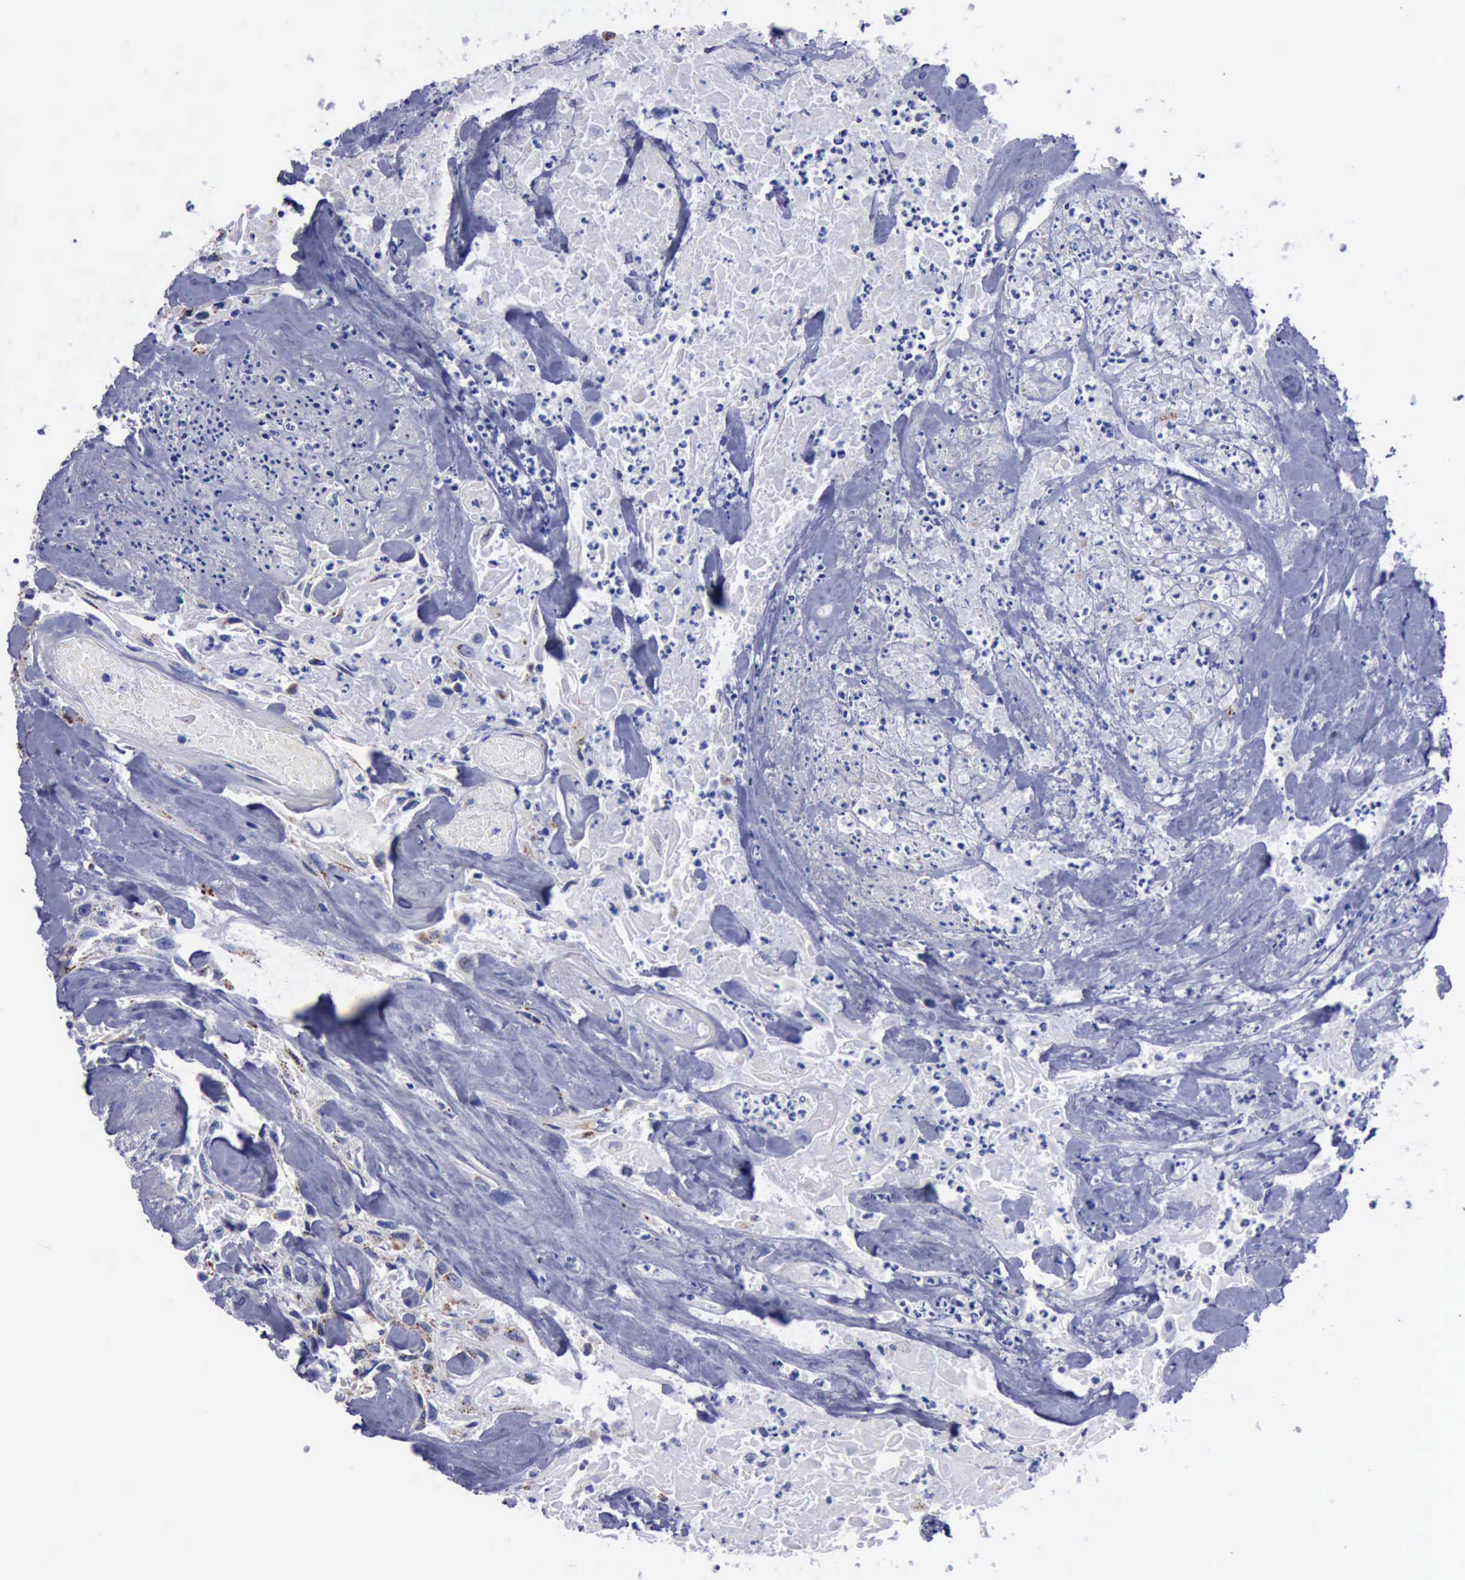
{"staining": {"intensity": "moderate", "quantity": "<25%", "location": "cytoplasmic/membranous"}, "tissue": "urothelial cancer", "cell_type": "Tumor cells", "image_type": "cancer", "snomed": [{"axis": "morphology", "description": "Urothelial carcinoma, High grade"}, {"axis": "topography", "description": "Urinary bladder"}], "caption": "A micrograph of high-grade urothelial carcinoma stained for a protein exhibits moderate cytoplasmic/membranous brown staining in tumor cells. The protein of interest is stained brown, and the nuclei are stained in blue (DAB (3,3'-diaminobenzidine) IHC with brightfield microscopy, high magnification).", "gene": "CTSD", "patient": {"sex": "female", "age": 84}}